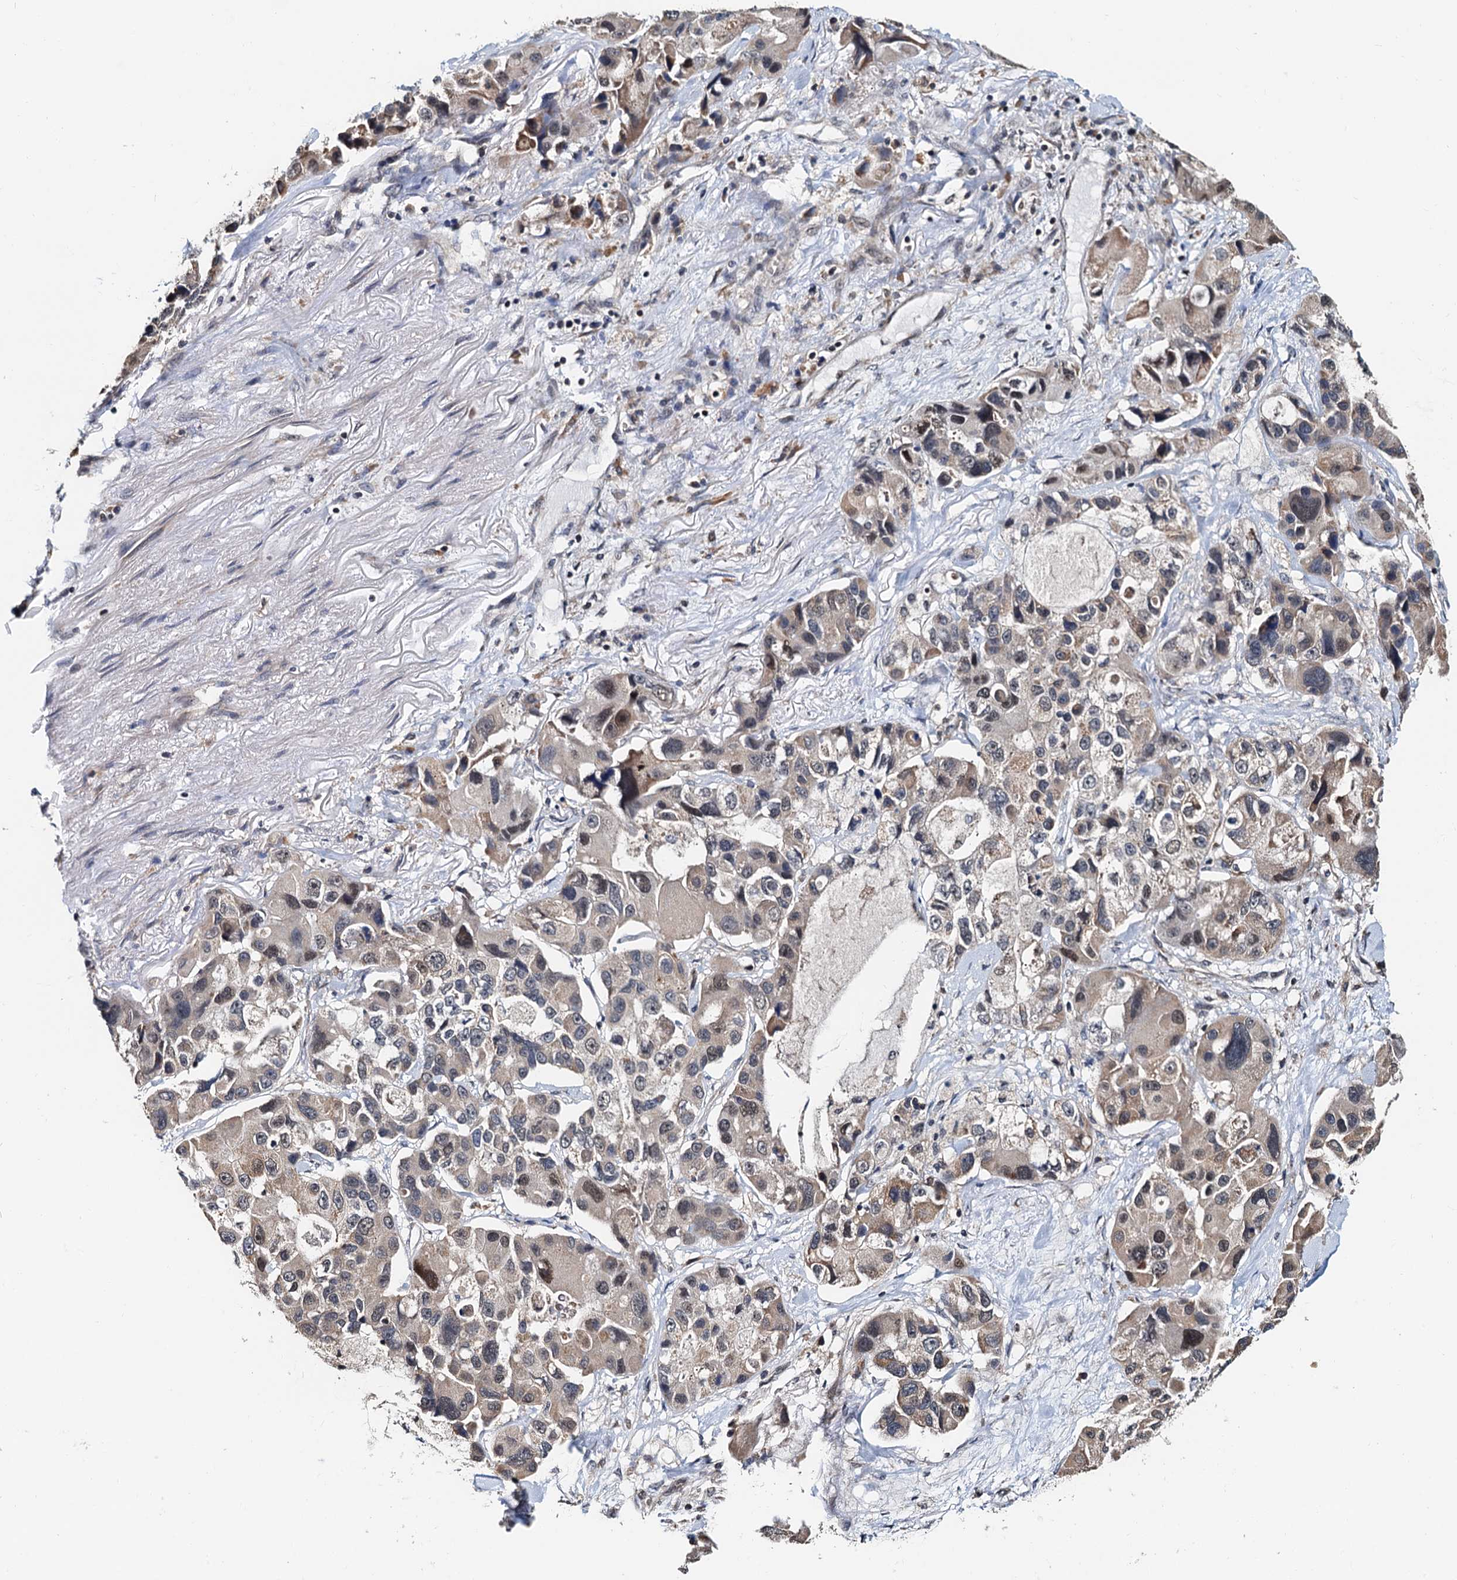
{"staining": {"intensity": "weak", "quantity": "25%-75%", "location": "cytoplasmic/membranous,nuclear"}, "tissue": "lung cancer", "cell_type": "Tumor cells", "image_type": "cancer", "snomed": [{"axis": "morphology", "description": "Adenocarcinoma, NOS"}, {"axis": "topography", "description": "Lung"}], "caption": "The image reveals immunohistochemical staining of adenocarcinoma (lung). There is weak cytoplasmic/membranous and nuclear expression is seen in about 25%-75% of tumor cells.", "gene": "MCMBP", "patient": {"sex": "female", "age": 54}}